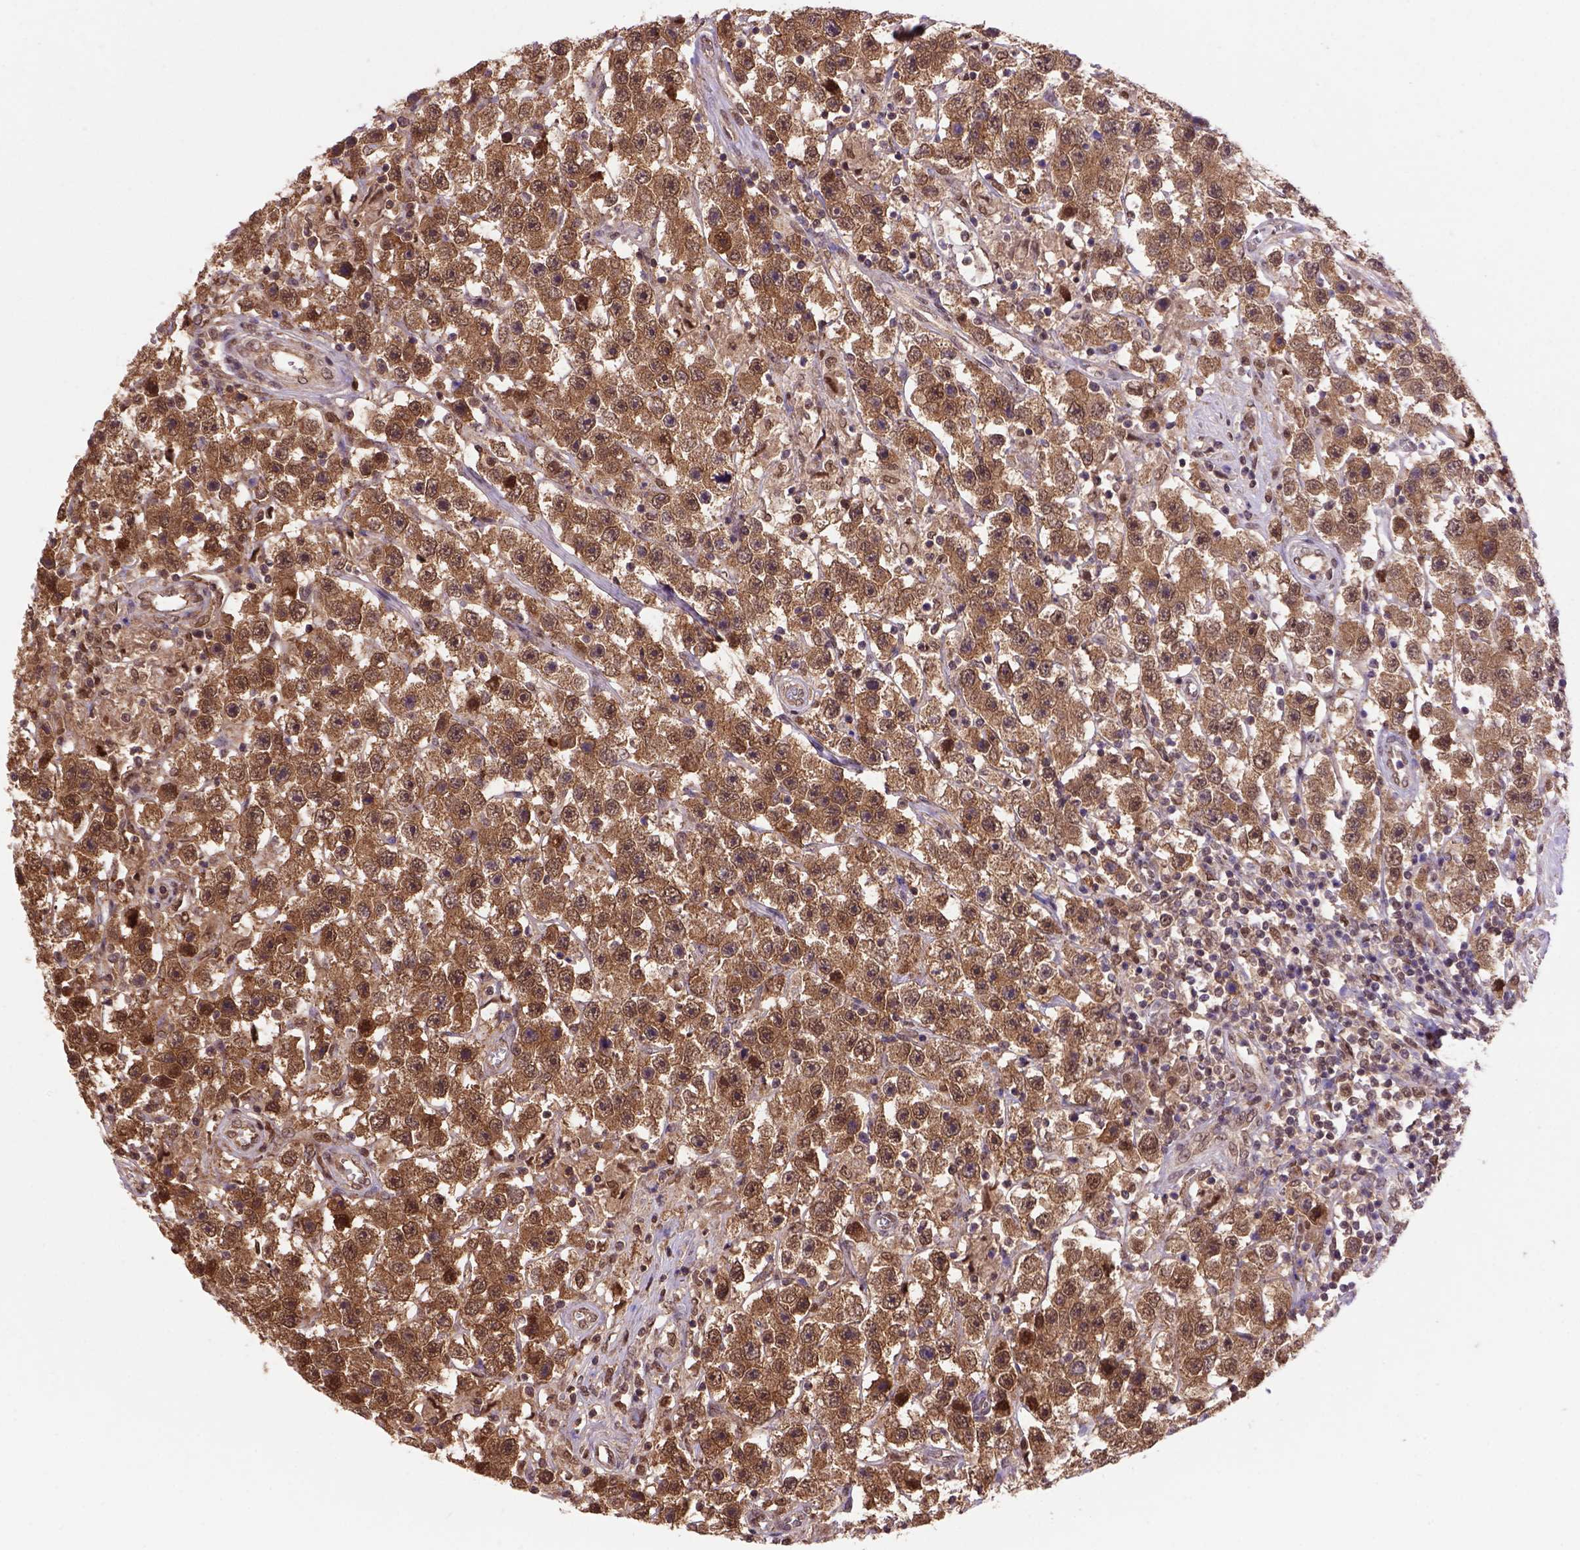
{"staining": {"intensity": "strong", "quantity": ">75%", "location": "cytoplasmic/membranous,nuclear"}, "tissue": "testis cancer", "cell_type": "Tumor cells", "image_type": "cancer", "snomed": [{"axis": "morphology", "description": "Seminoma, NOS"}, {"axis": "topography", "description": "Testis"}], "caption": "High-power microscopy captured an immunohistochemistry image of testis cancer (seminoma), revealing strong cytoplasmic/membranous and nuclear positivity in about >75% of tumor cells. The staining was performed using DAB (3,3'-diaminobenzidine) to visualize the protein expression in brown, while the nuclei were stained in blue with hematoxylin (Magnification: 20x).", "gene": "PSMC2", "patient": {"sex": "male", "age": 45}}